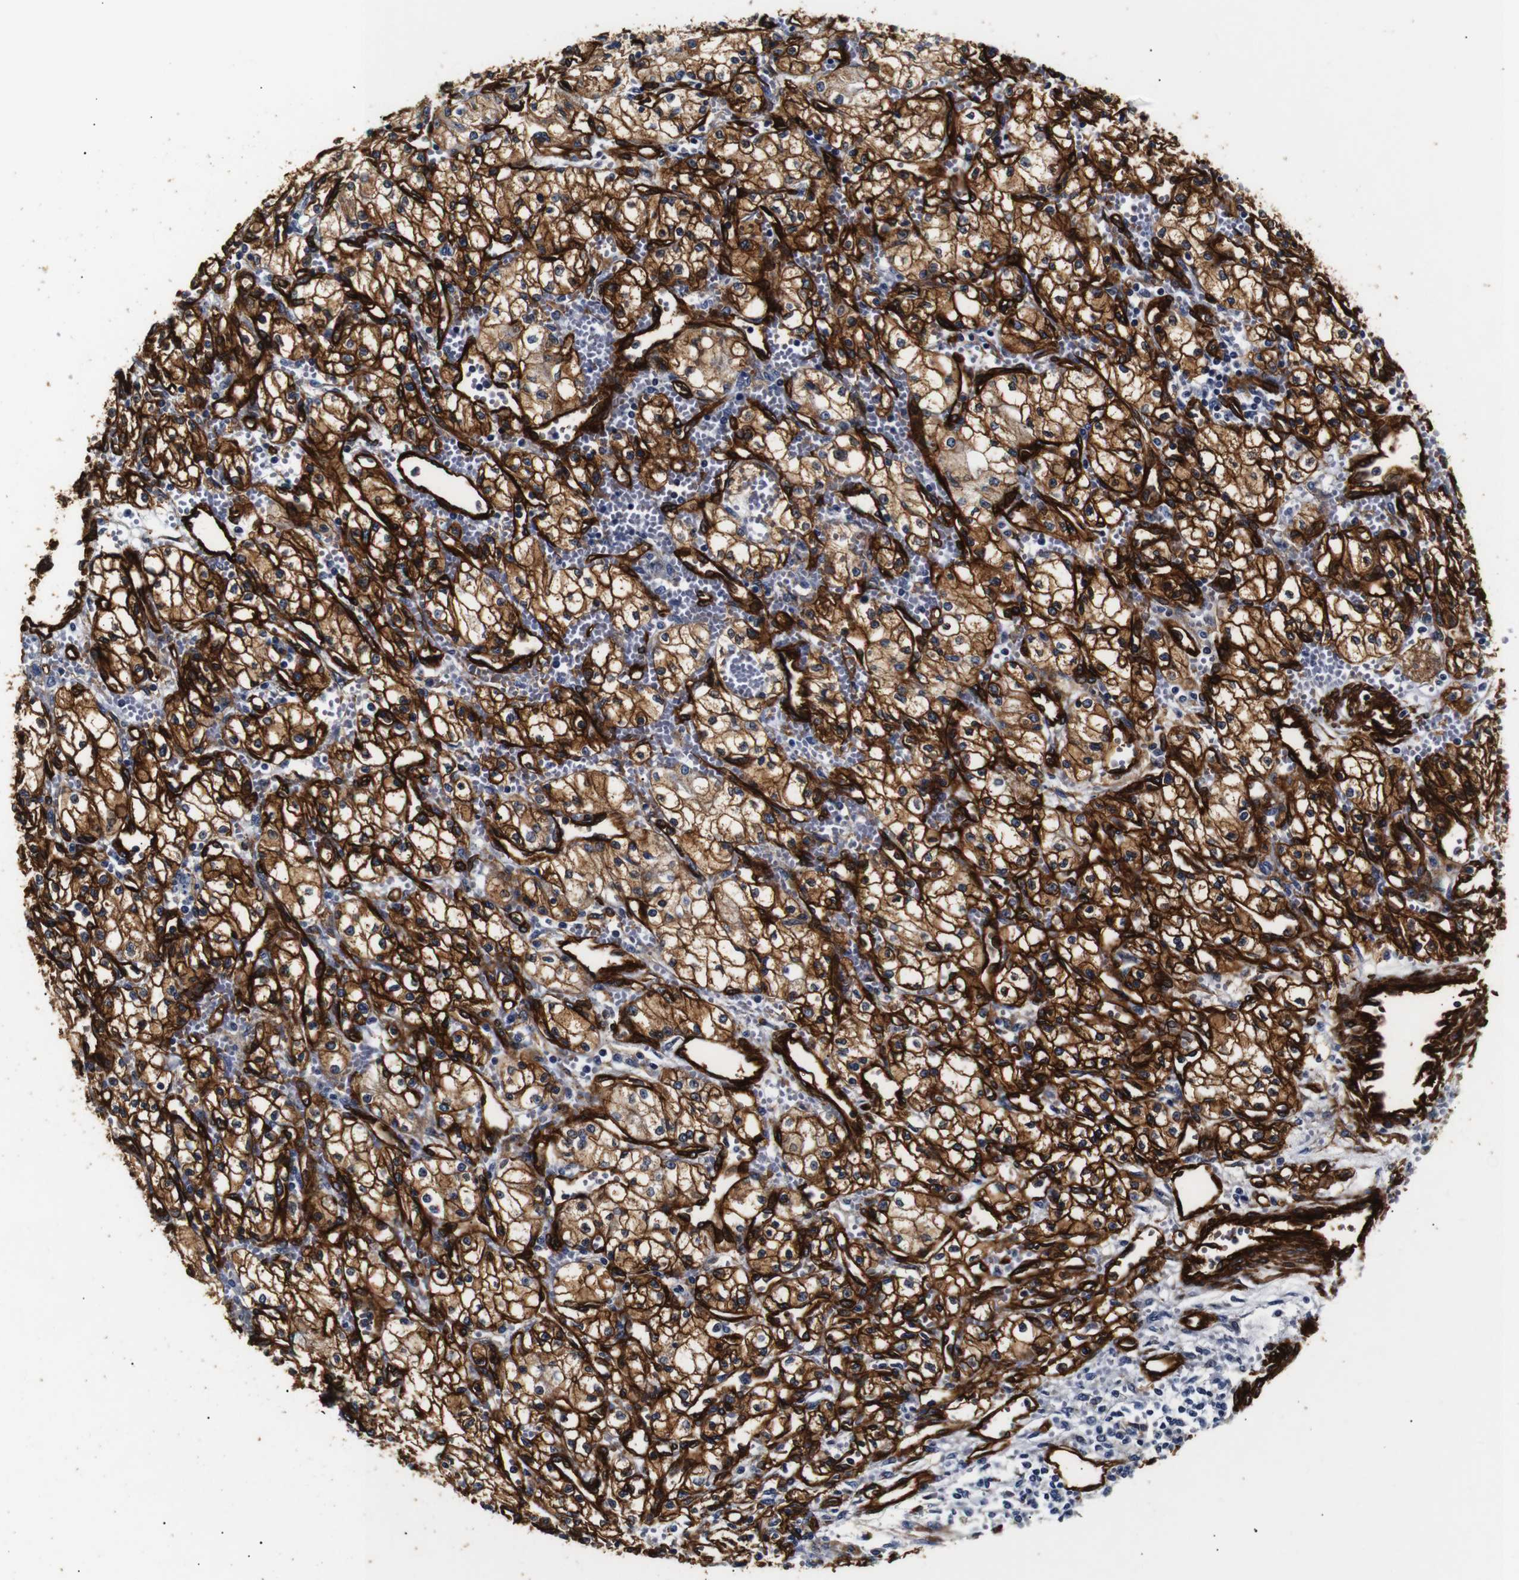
{"staining": {"intensity": "strong", "quantity": ">75%", "location": "cytoplasmic/membranous"}, "tissue": "renal cancer", "cell_type": "Tumor cells", "image_type": "cancer", "snomed": [{"axis": "morphology", "description": "Normal tissue, NOS"}, {"axis": "morphology", "description": "Adenocarcinoma, NOS"}, {"axis": "topography", "description": "Kidney"}], "caption": "An image showing strong cytoplasmic/membranous positivity in about >75% of tumor cells in adenocarcinoma (renal), as visualized by brown immunohistochemical staining.", "gene": "CAV2", "patient": {"sex": "male", "age": 59}}